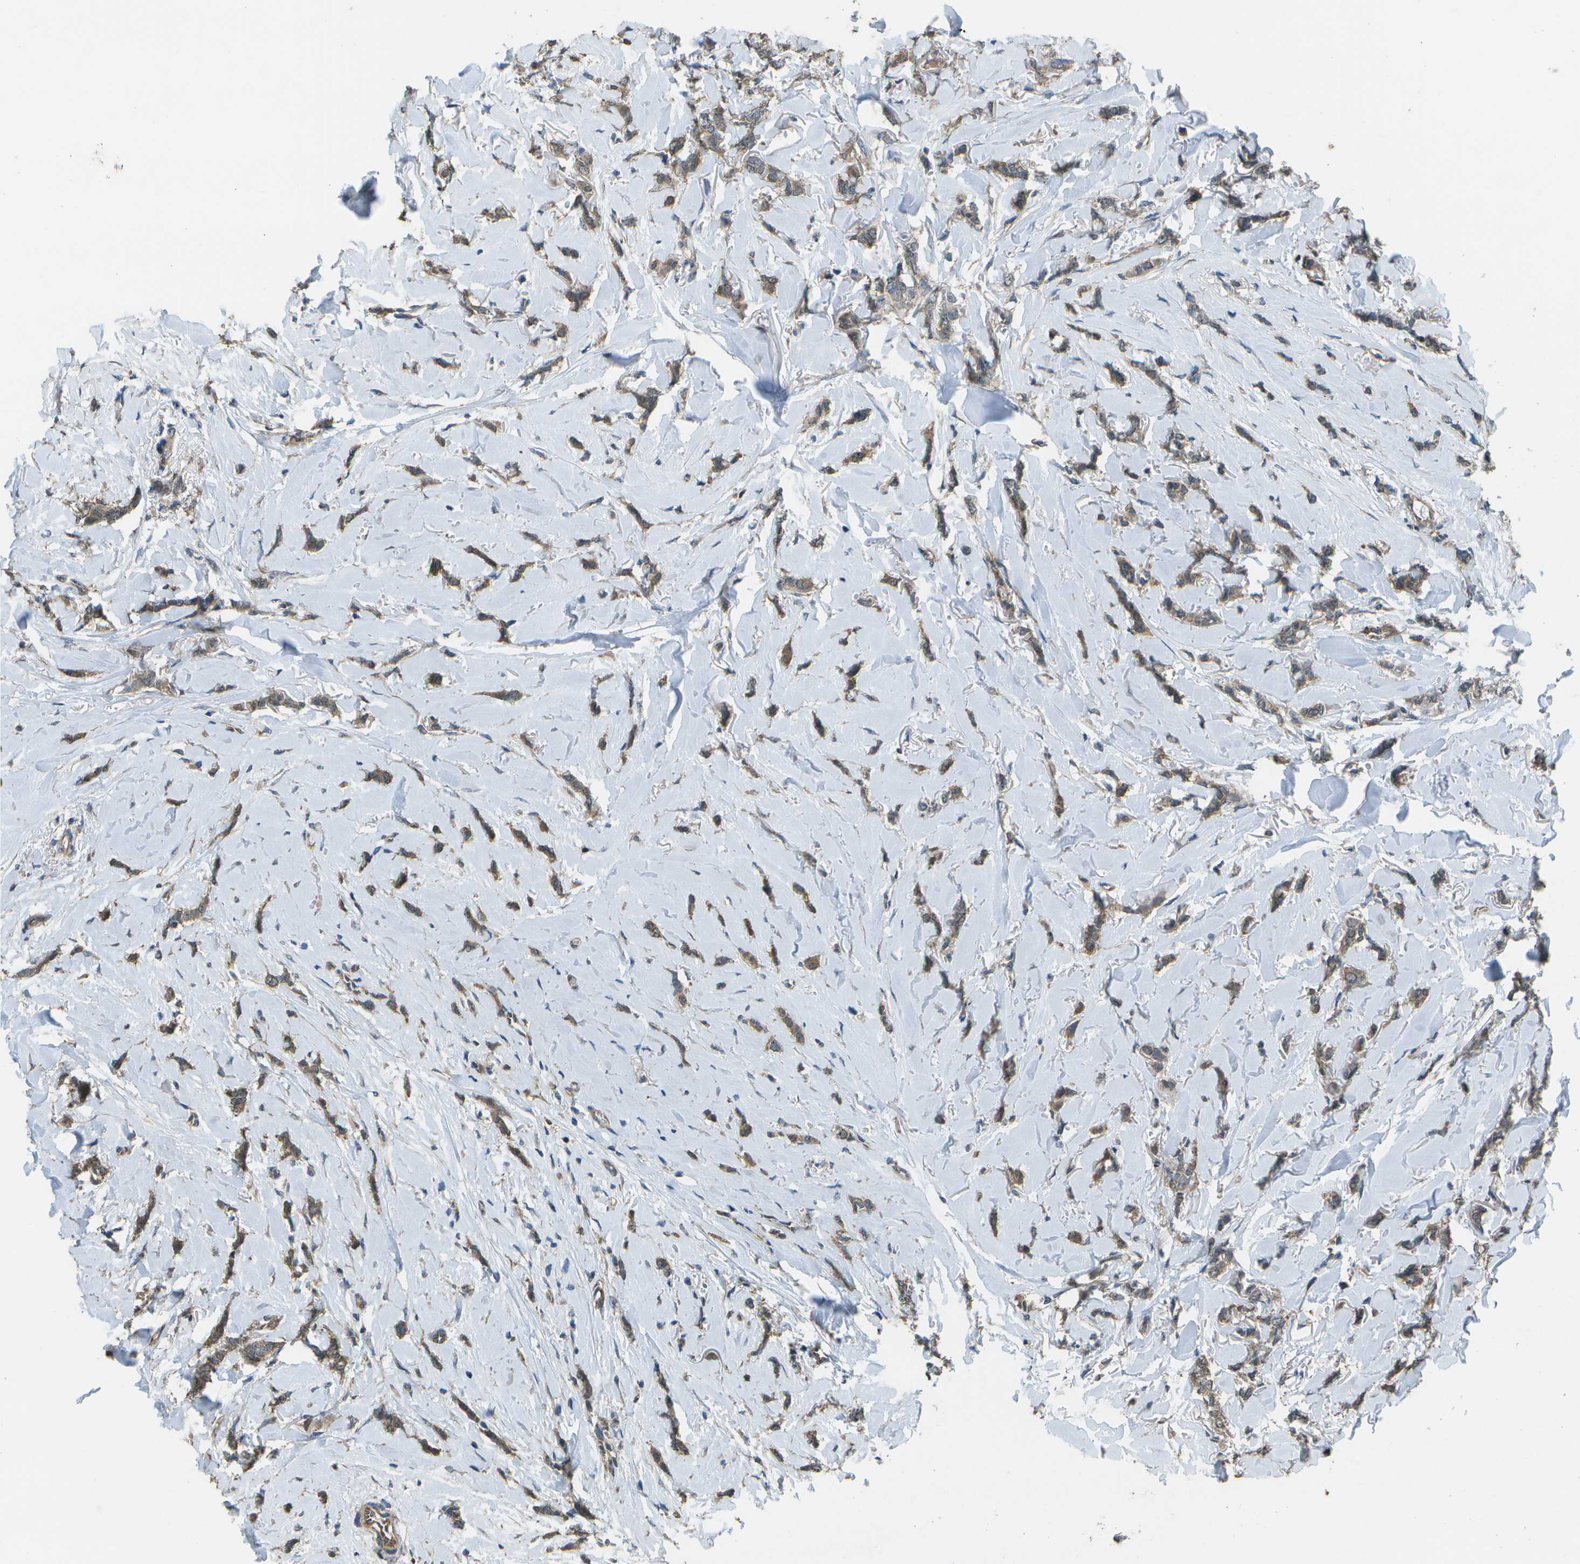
{"staining": {"intensity": "moderate", "quantity": ">75%", "location": "cytoplasmic/membranous"}, "tissue": "breast cancer", "cell_type": "Tumor cells", "image_type": "cancer", "snomed": [{"axis": "morphology", "description": "Lobular carcinoma"}, {"axis": "topography", "description": "Skin"}, {"axis": "topography", "description": "Breast"}], "caption": "A brown stain highlights moderate cytoplasmic/membranous staining of a protein in human breast cancer tumor cells.", "gene": "CLNS1A", "patient": {"sex": "female", "age": 46}}